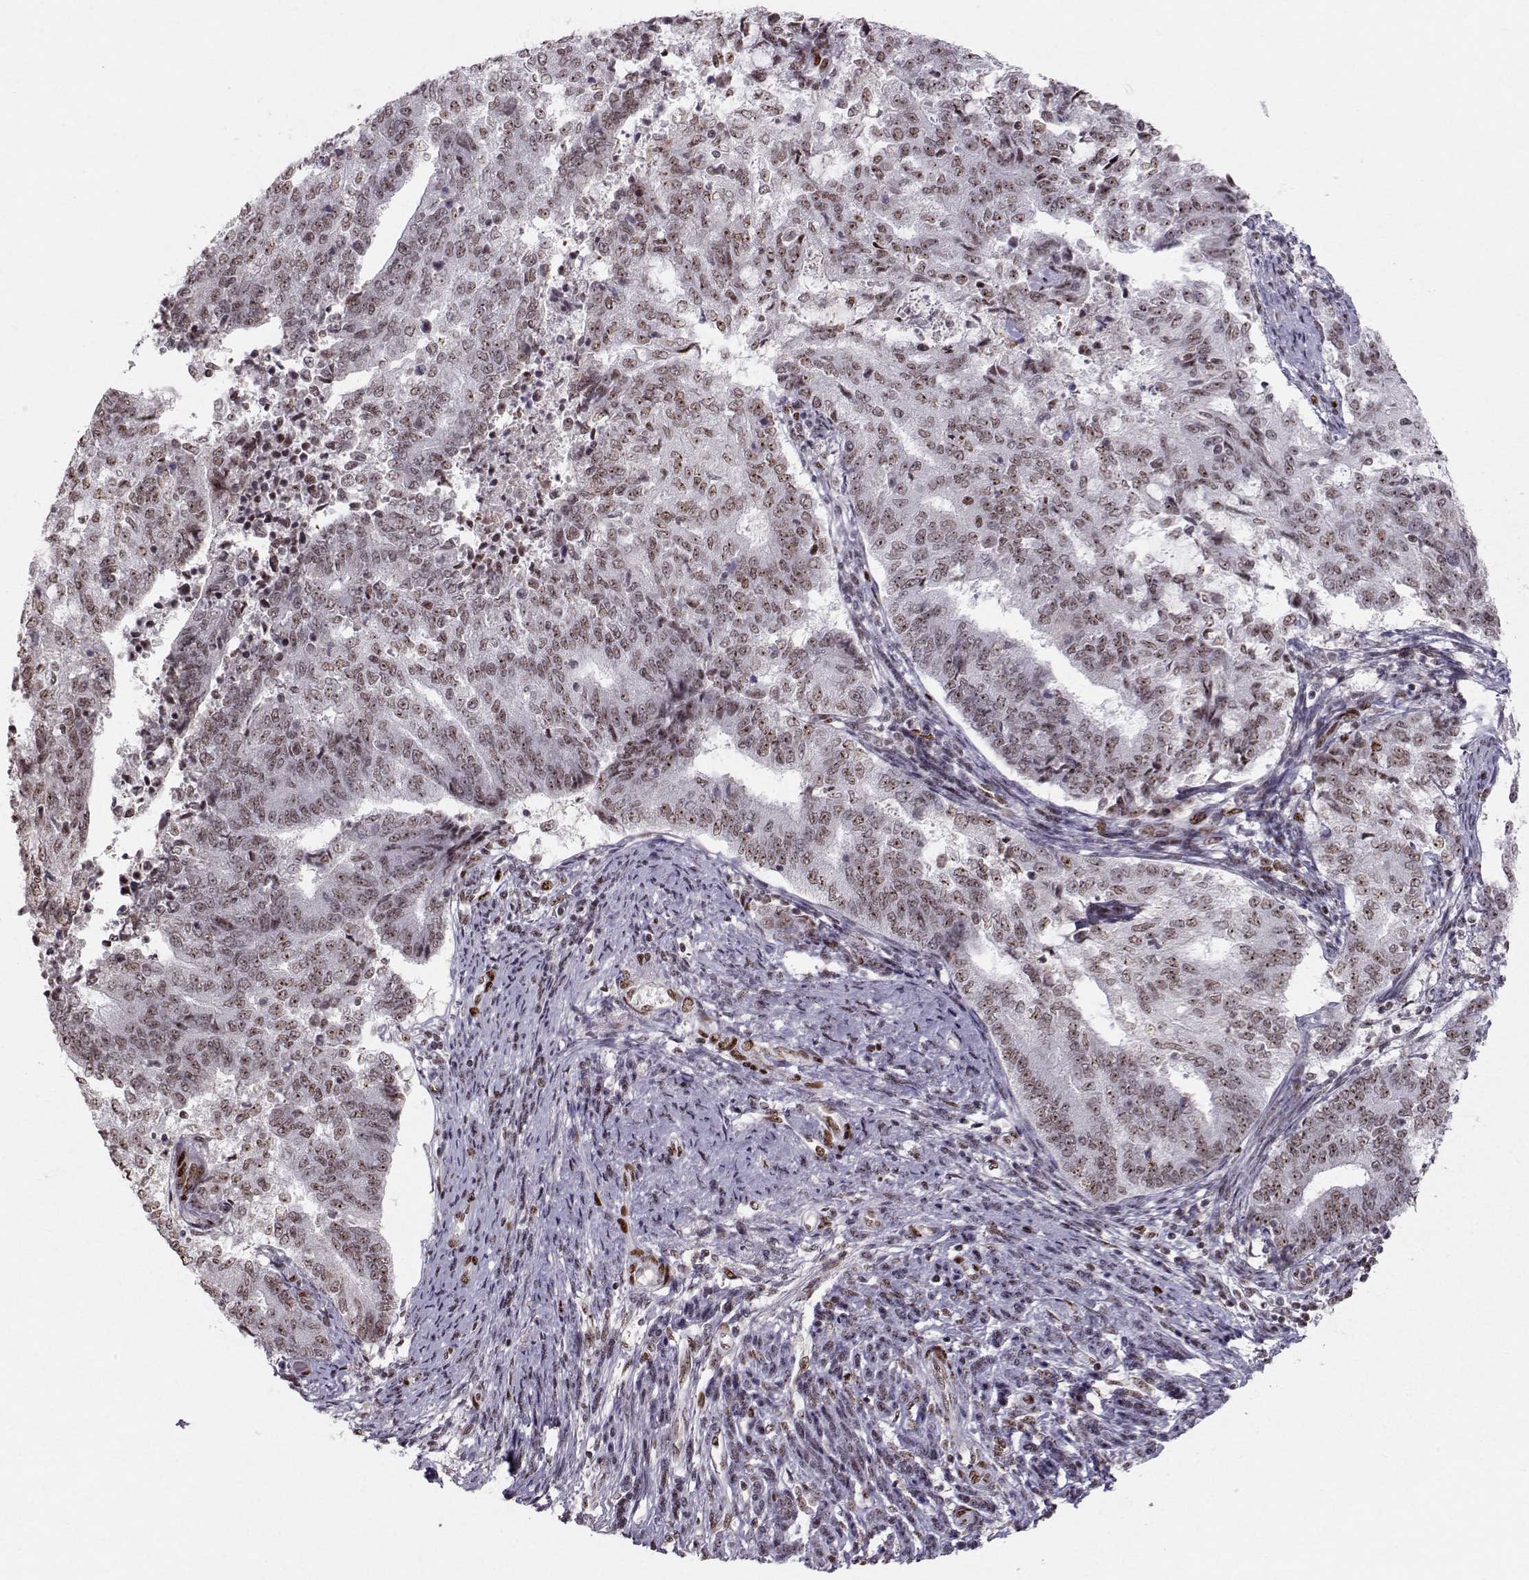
{"staining": {"intensity": "moderate", "quantity": ">75%", "location": "nuclear"}, "tissue": "endometrial cancer", "cell_type": "Tumor cells", "image_type": "cancer", "snomed": [{"axis": "morphology", "description": "Adenocarcinoma, NOS"}, {"axis": "topography", "description": "Endometrium"}], "caption": "Endometrial adenocarcinoma stained for a protein (brown) displays moderate nuclear positive staining in approximately >75% of tumor cells.", "gene": "SNAPC2", "patient": {"sex": "female", "age": 65}}